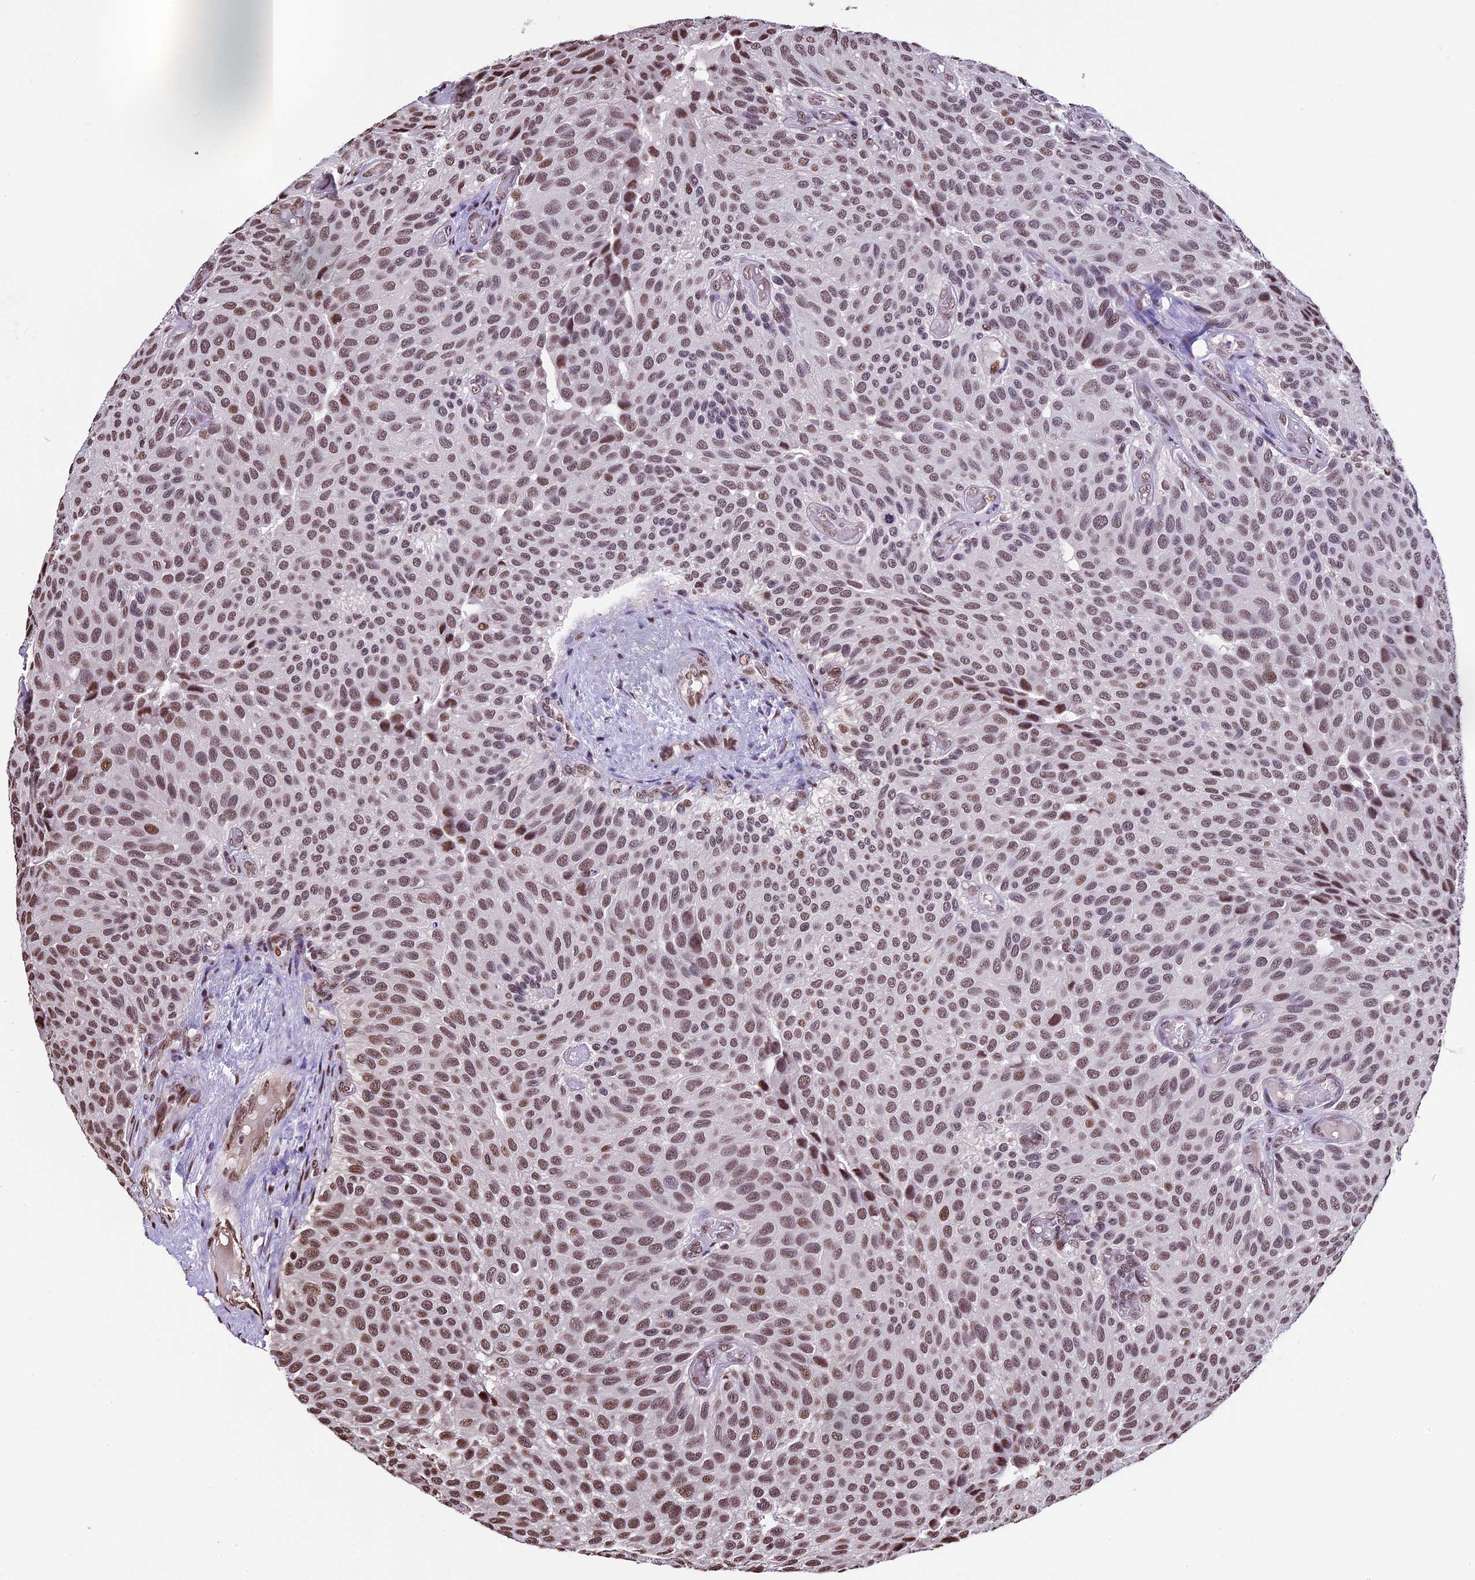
{"staining": {"intensity": "moderate", "quantity": ">75%", "location": "nuclear"}, "tissue": "urothelial cancer", "cell_type": "Tumor cells", "image_type": "cancer", "snomed": [{"axis": "morphology", "description": "Urothelial carcinoma, Low grade"}, {"axis": "topography", "description": "Urinary bladder"}], "caption": "The micrograph exhibits staining of urothelial cancer, revealing moderate nuclear protein staining (brown color) within tumor cells.", "gene": "POLR3E", "patient": {"sex": "male", "age": 89}}